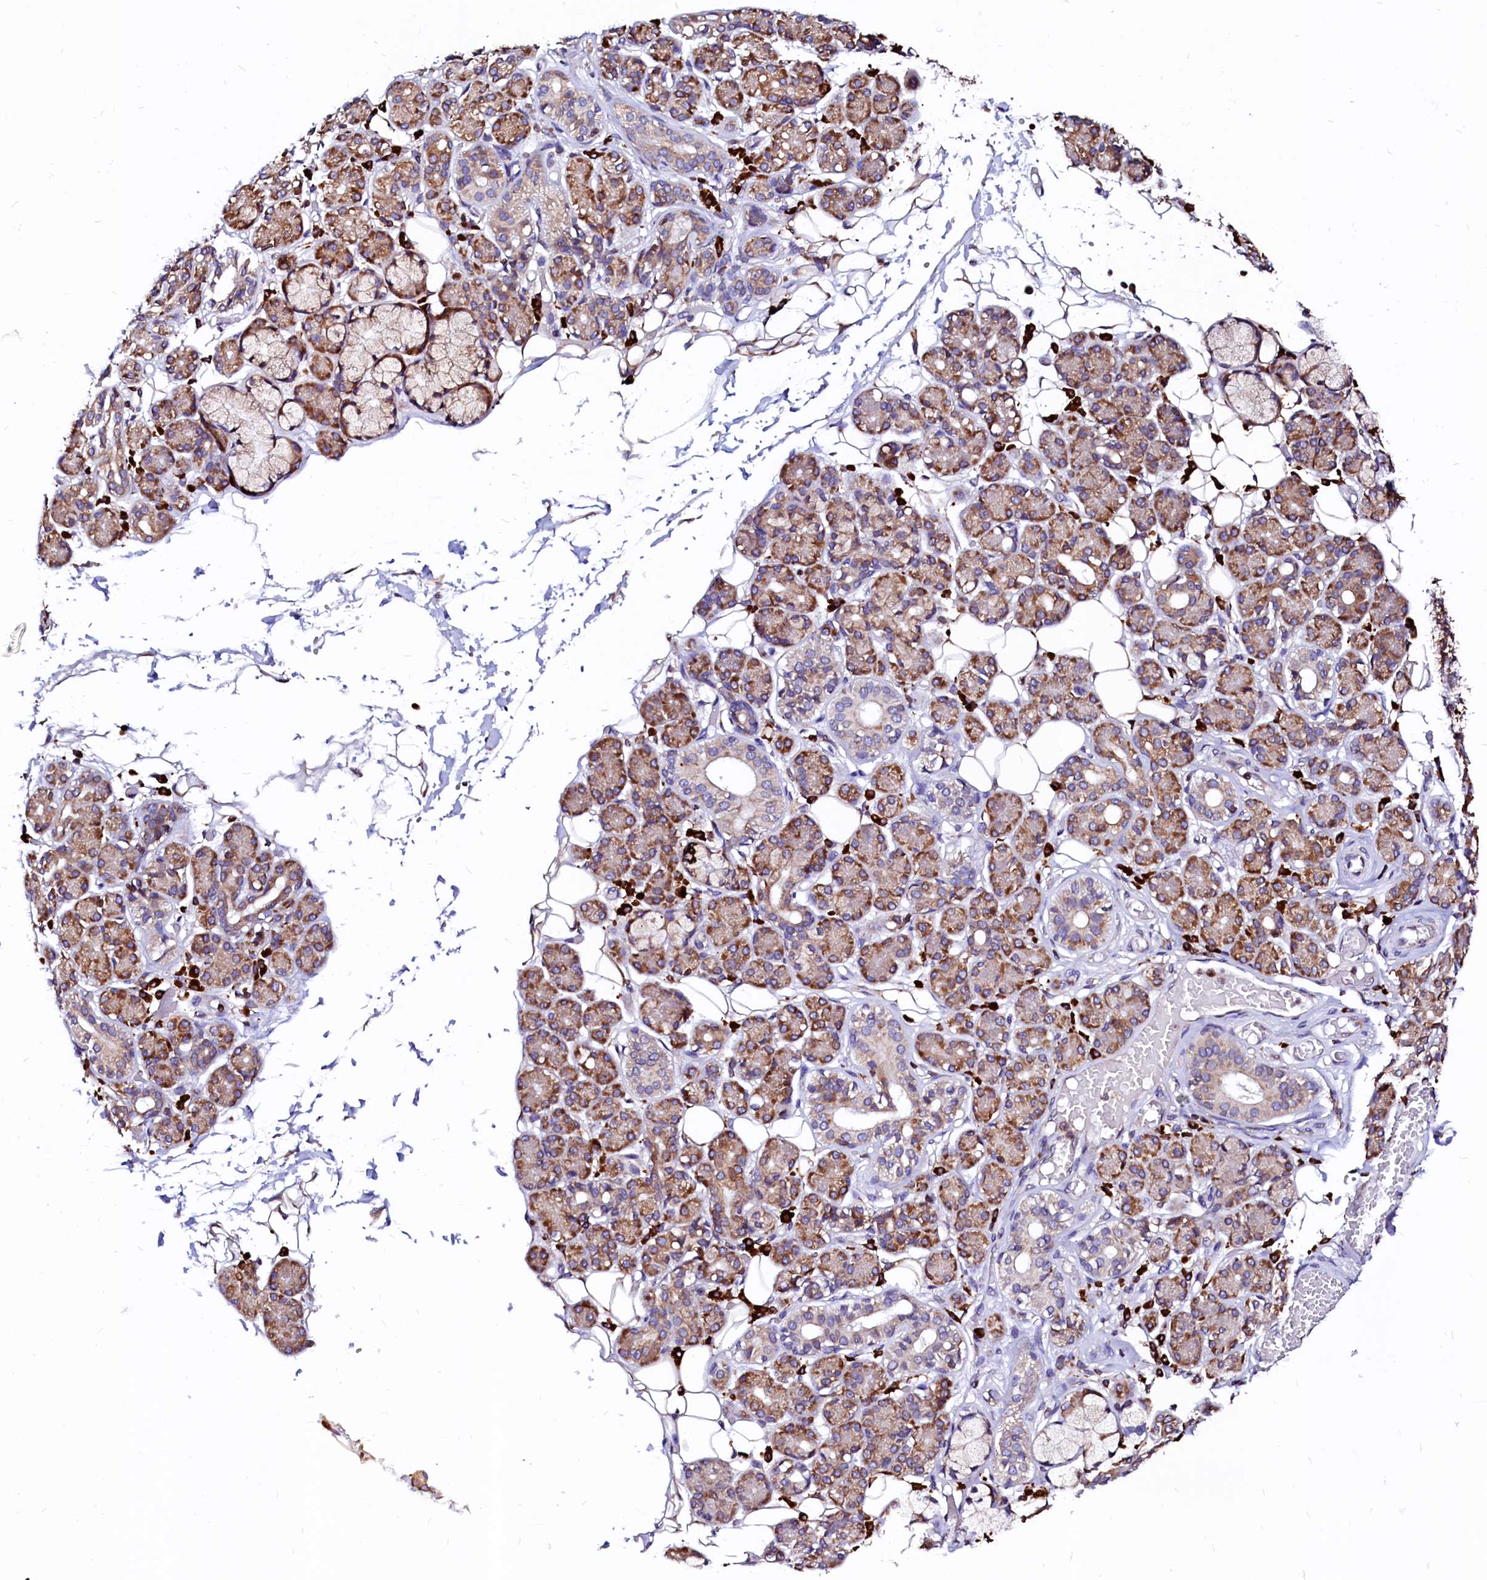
{"staining": {"intensity": "moderate", "quantity": ">75%", "location": "cytoplasmic/membranous"}, "tissue": "salivary gland", "cell_type": "Glandular cells", "image_type": "normal", "snomed": [{"axis": "morphology", "description": "Normal tissue, NOS"}, {"axis": "topography", "description": "Salivary gland"}], "caption": "Immunohistochemistry image of normal human salivary gland stained for a protein (brown), which reveals medium levels of moderate cytoplasmic/membranous staining in approximately >75% of glandular cells.", "gene": "DERL1", "patient": {"sex": "male", "age": 63}}